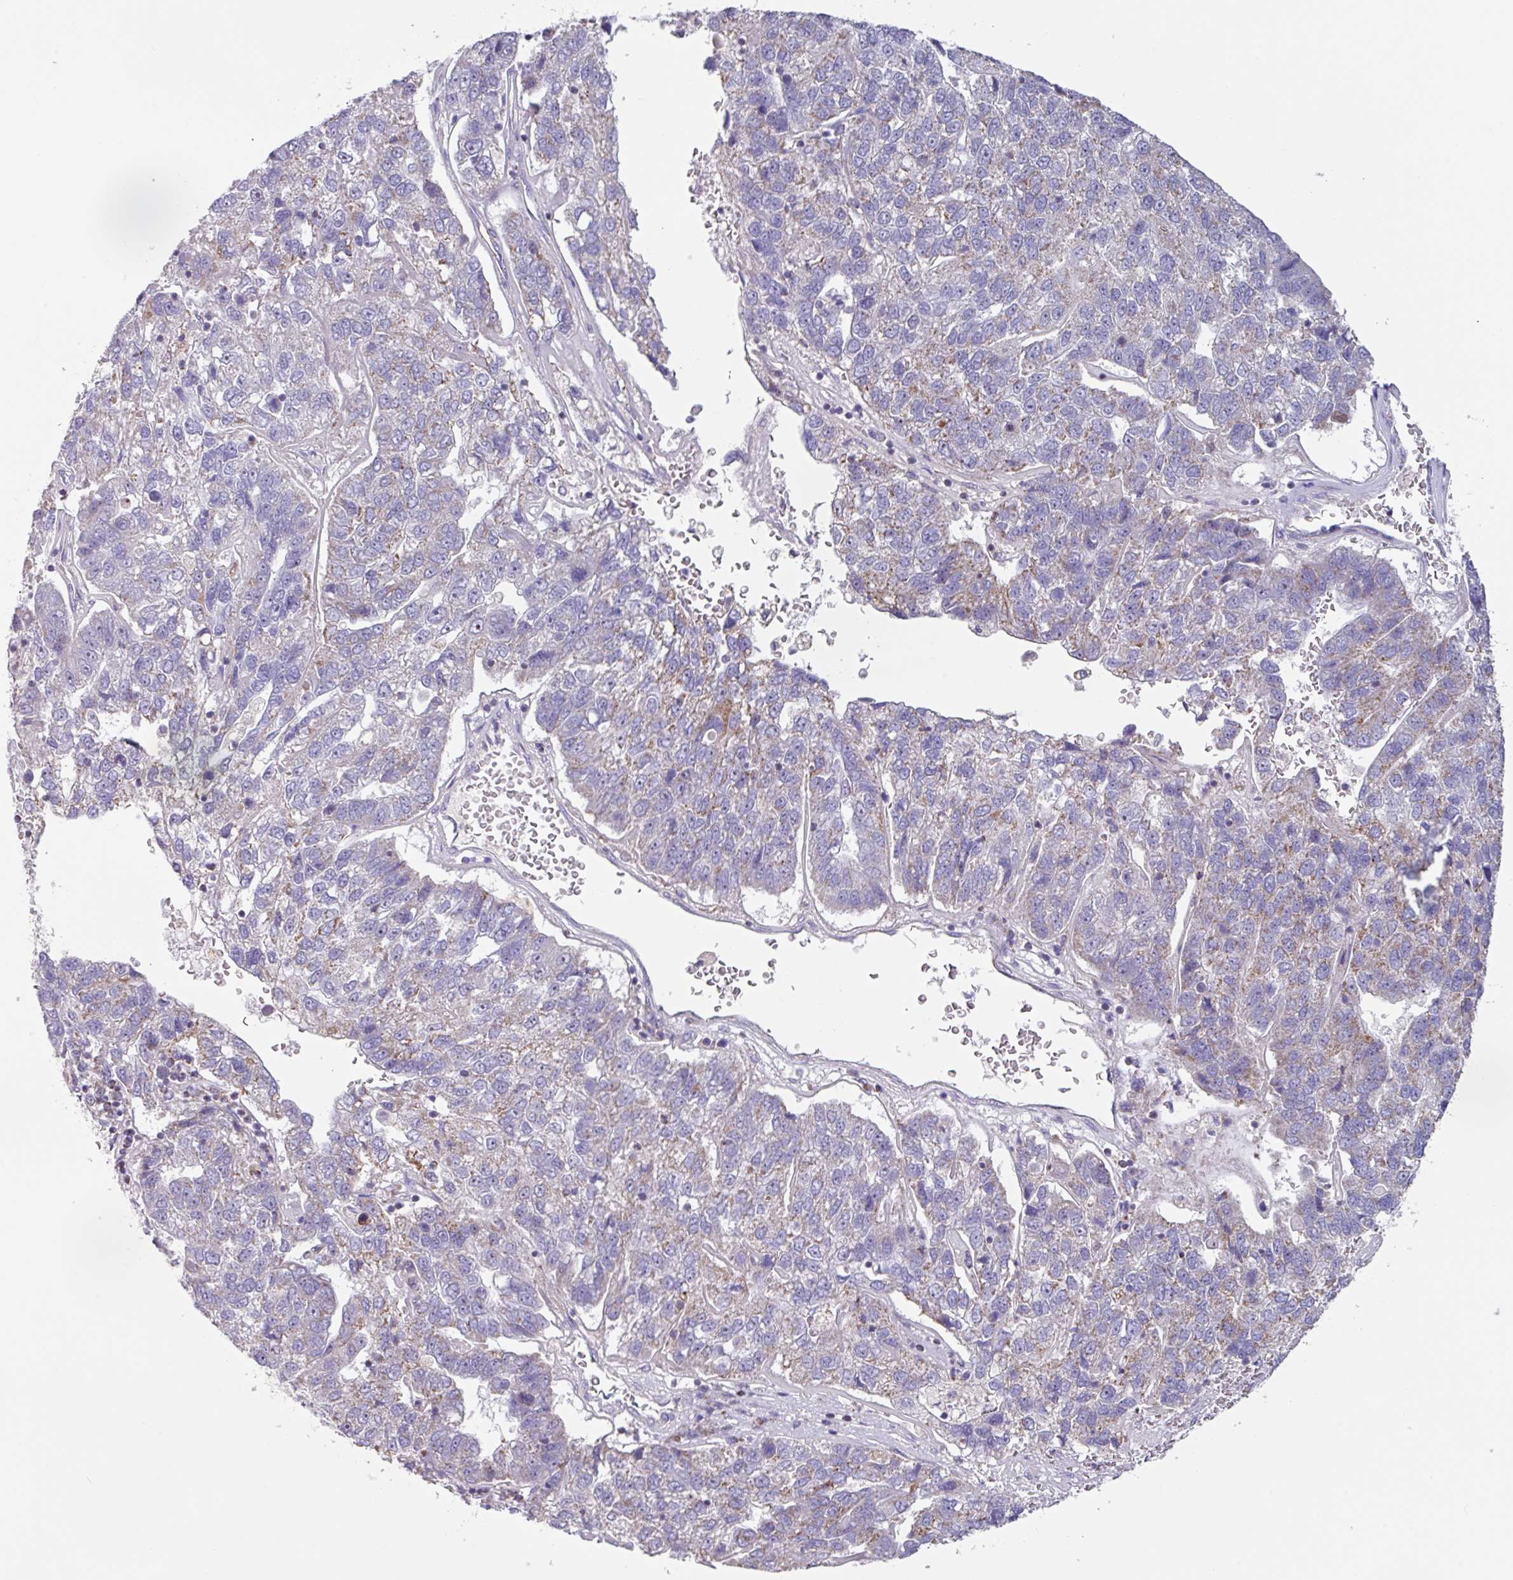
{"staining": {"intensity": "weak", "quantity": "<25%", "location": "cytoplasmic/membranous"}, "tissue": "pancreatic cancer", "cell_type": "Tumor cells", "image_type": "cancer", "snomed": [{"axis": "morphology", "description": "Adenocarcinoma, NOS"}, {"axis": "topography", "description": "Pancreas"}], "caption": "High power microscopy photomicrograph of an immunohistochemistry (IHC) histopathology image of adenocarcinoma (pancreatic), revealing no significant positivity in tumor cells. (DAB IHC with hematoxylin counter stain).", "gene": "MT-ND4", "patient": {"sex": "female", "age": 61}}